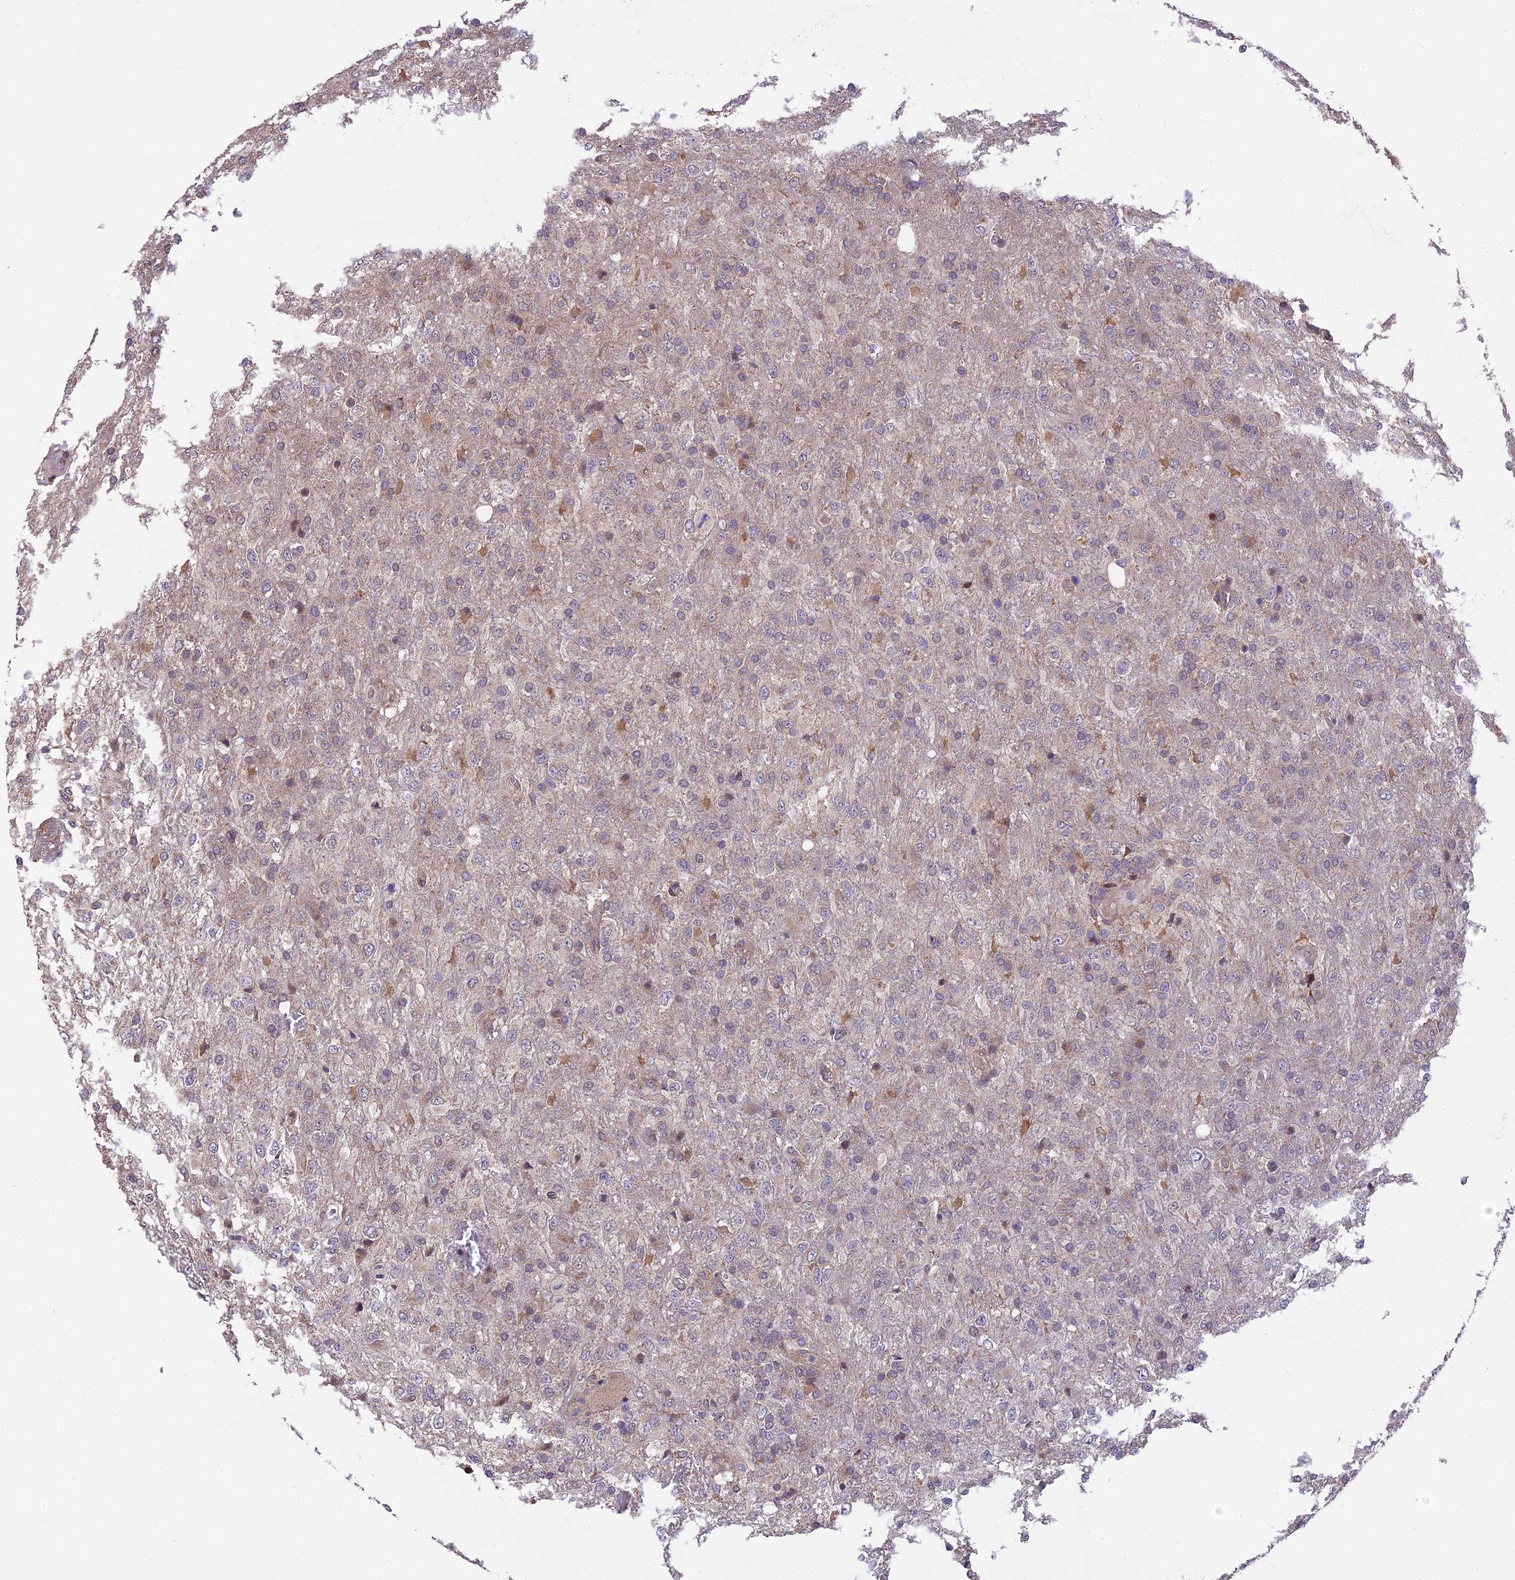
{"staining": {"intensity": "weak", "quantity": "<25%", "location": "cytoplasmic/membranous,nuclear"}, "tissue": "glioma", "cell_type": "Tumor cells", "image_type": "cancer", "snomed": [{"axis": "morphology", "description": "Glioma, malignant, High grade"}, {"axis": "topography", "description": "Brain"}], "caption": "Immunohistochemistry photomicrograph of glioma stained for a protein (brown), which shows no staining in tumor cells.", "gene": "CYP2R1", "patient": {"sex": "female", "age": 74}}